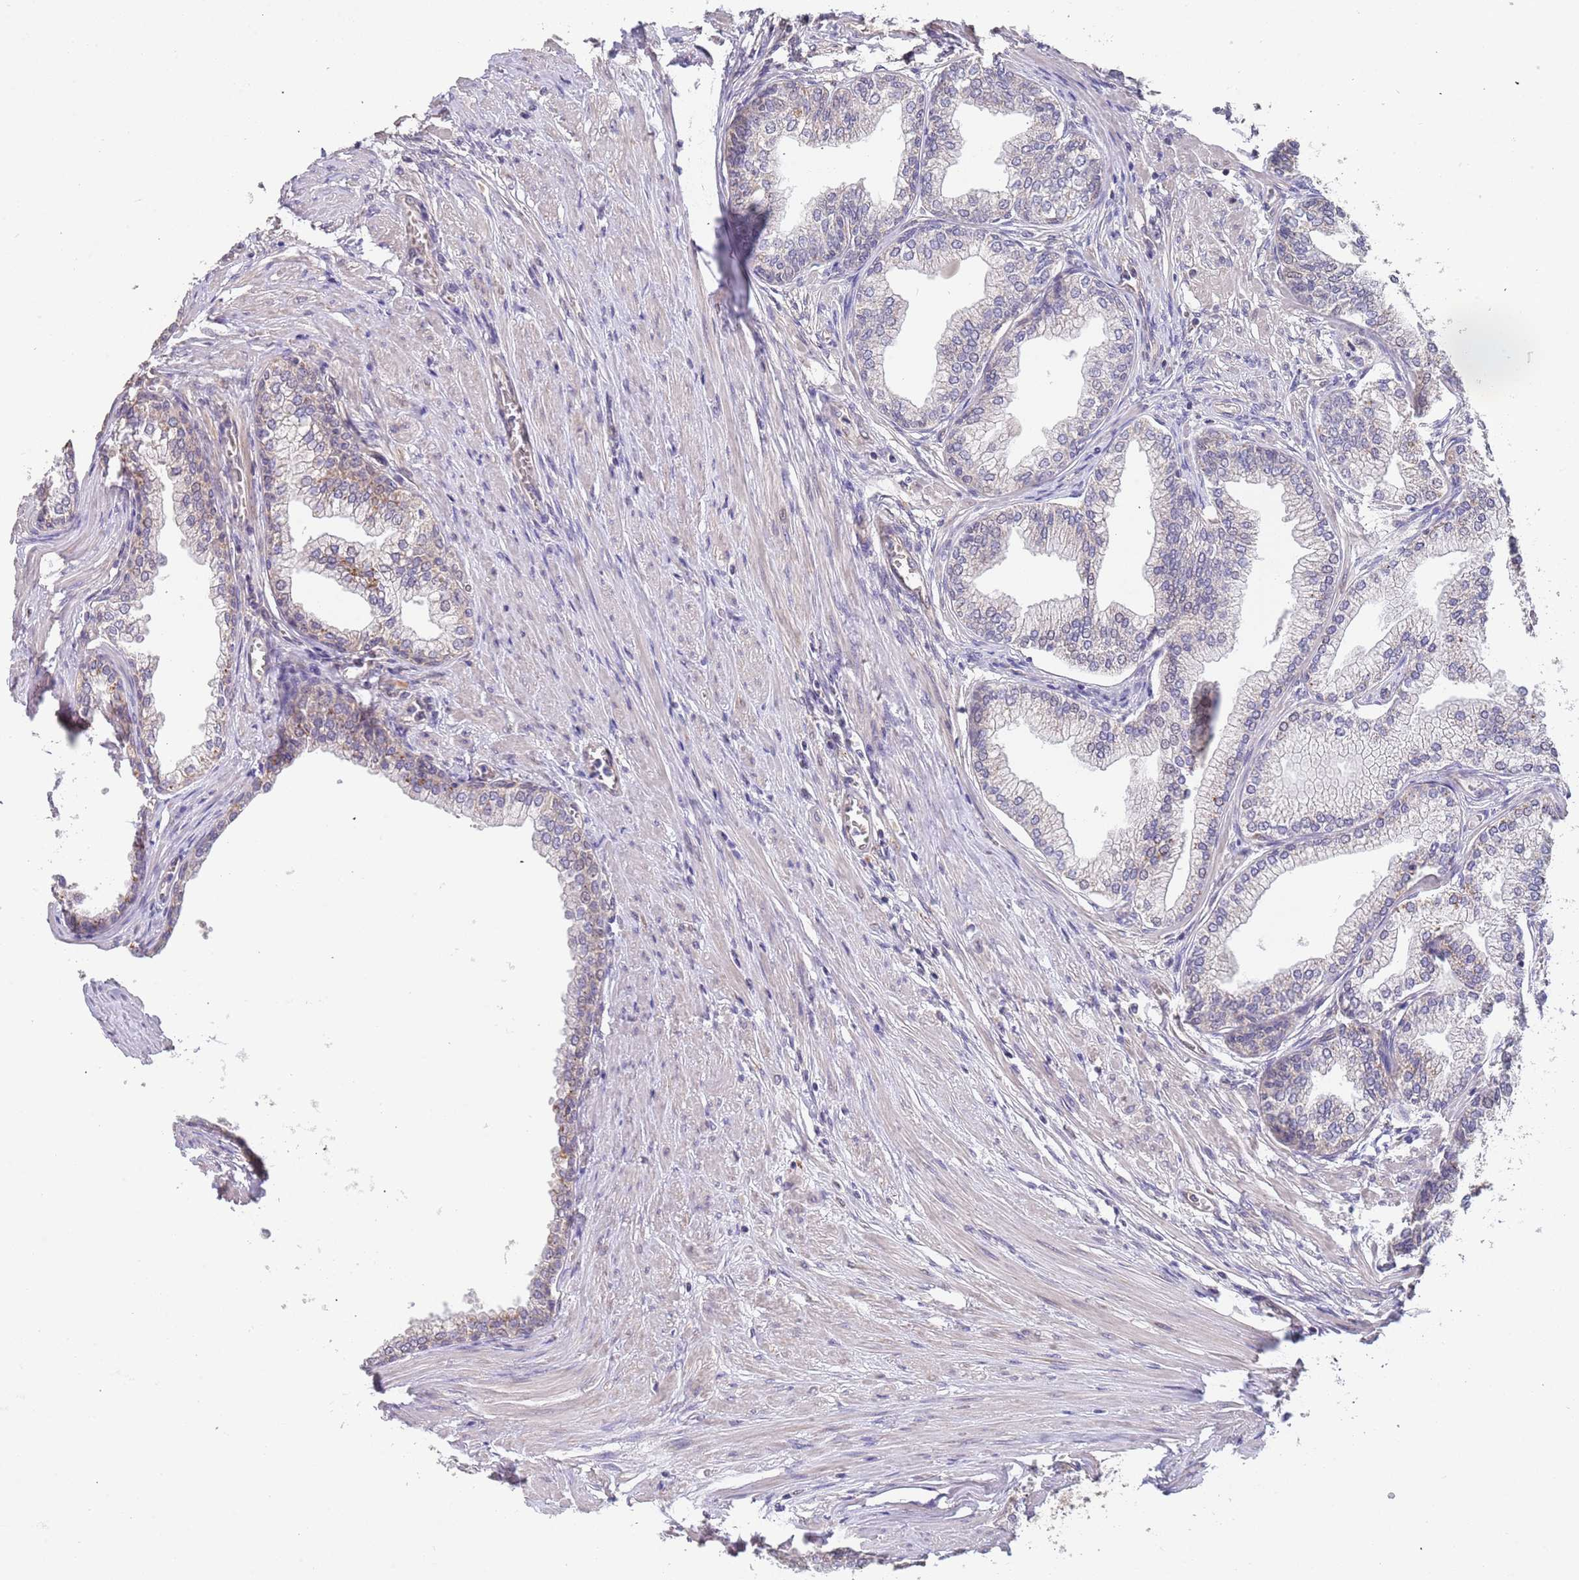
{"staining": {"intensity": "weak", "quantity": "<25%", "location": "cytoplasmic/membranous"}, "tissue": "prostate", "cell_type": "Glandular cells", "image_type": "normal", "snomed": [{"axis": "morphology", "description": "Normal tissue, NOS"}, {"axis": "morphology", "description": "Urothelial carcinoma, Low grade"}, {"axis": "topography", "description": "Urinary bladder"}, {"axis": "topography", "description": "Prostate"}], "caption": "IHC image of normal prostate: human prostate stained with DAB (3,3'-diaminobenzidine) displays no significant protein expression in glandular cells.", "gene": "TMEM64", "patient": {"sex": "male", "age": 60}}